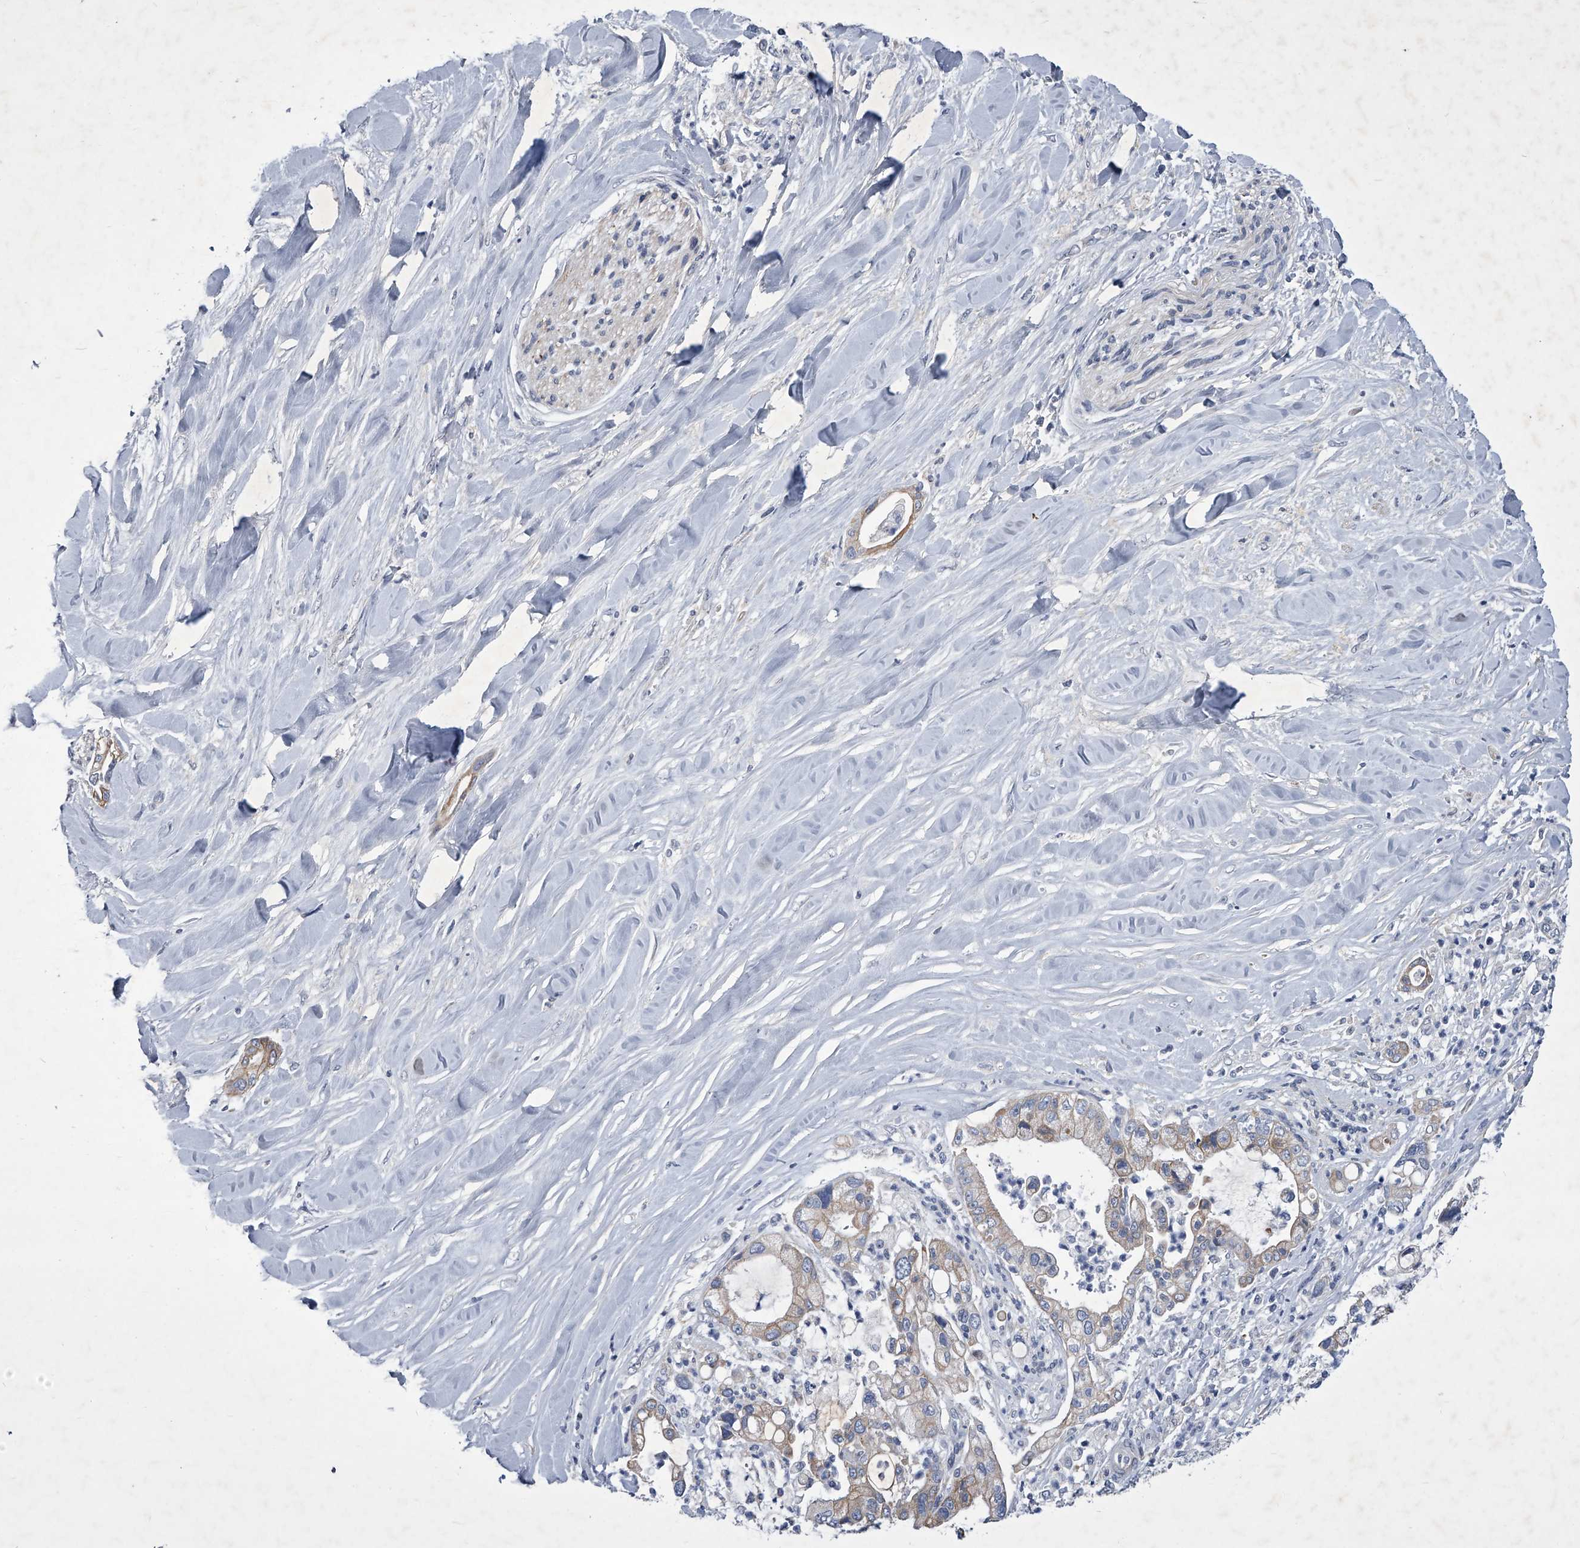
{"staining": {"intensity": "moderate", "quantity": "25%-75%", "location": "cytoplasmic/membranous"}, "tissue": "liver cancer", "cell_type": "Tumor cells", "image_type": "cancer", "snomed": [{"axis": "morphology", "description": "Cholangiocarcinoma"}, {"axis": "topography", "description": "Liver"}], "caption": "A micrograph of liver cholangiocarcinoma stained for a protein demonstrates moderate cytoplasmic/membranous brown staining in tumor cells.", "gene": "ZNF76", "patient": {"sex": "female", "age": 54}}